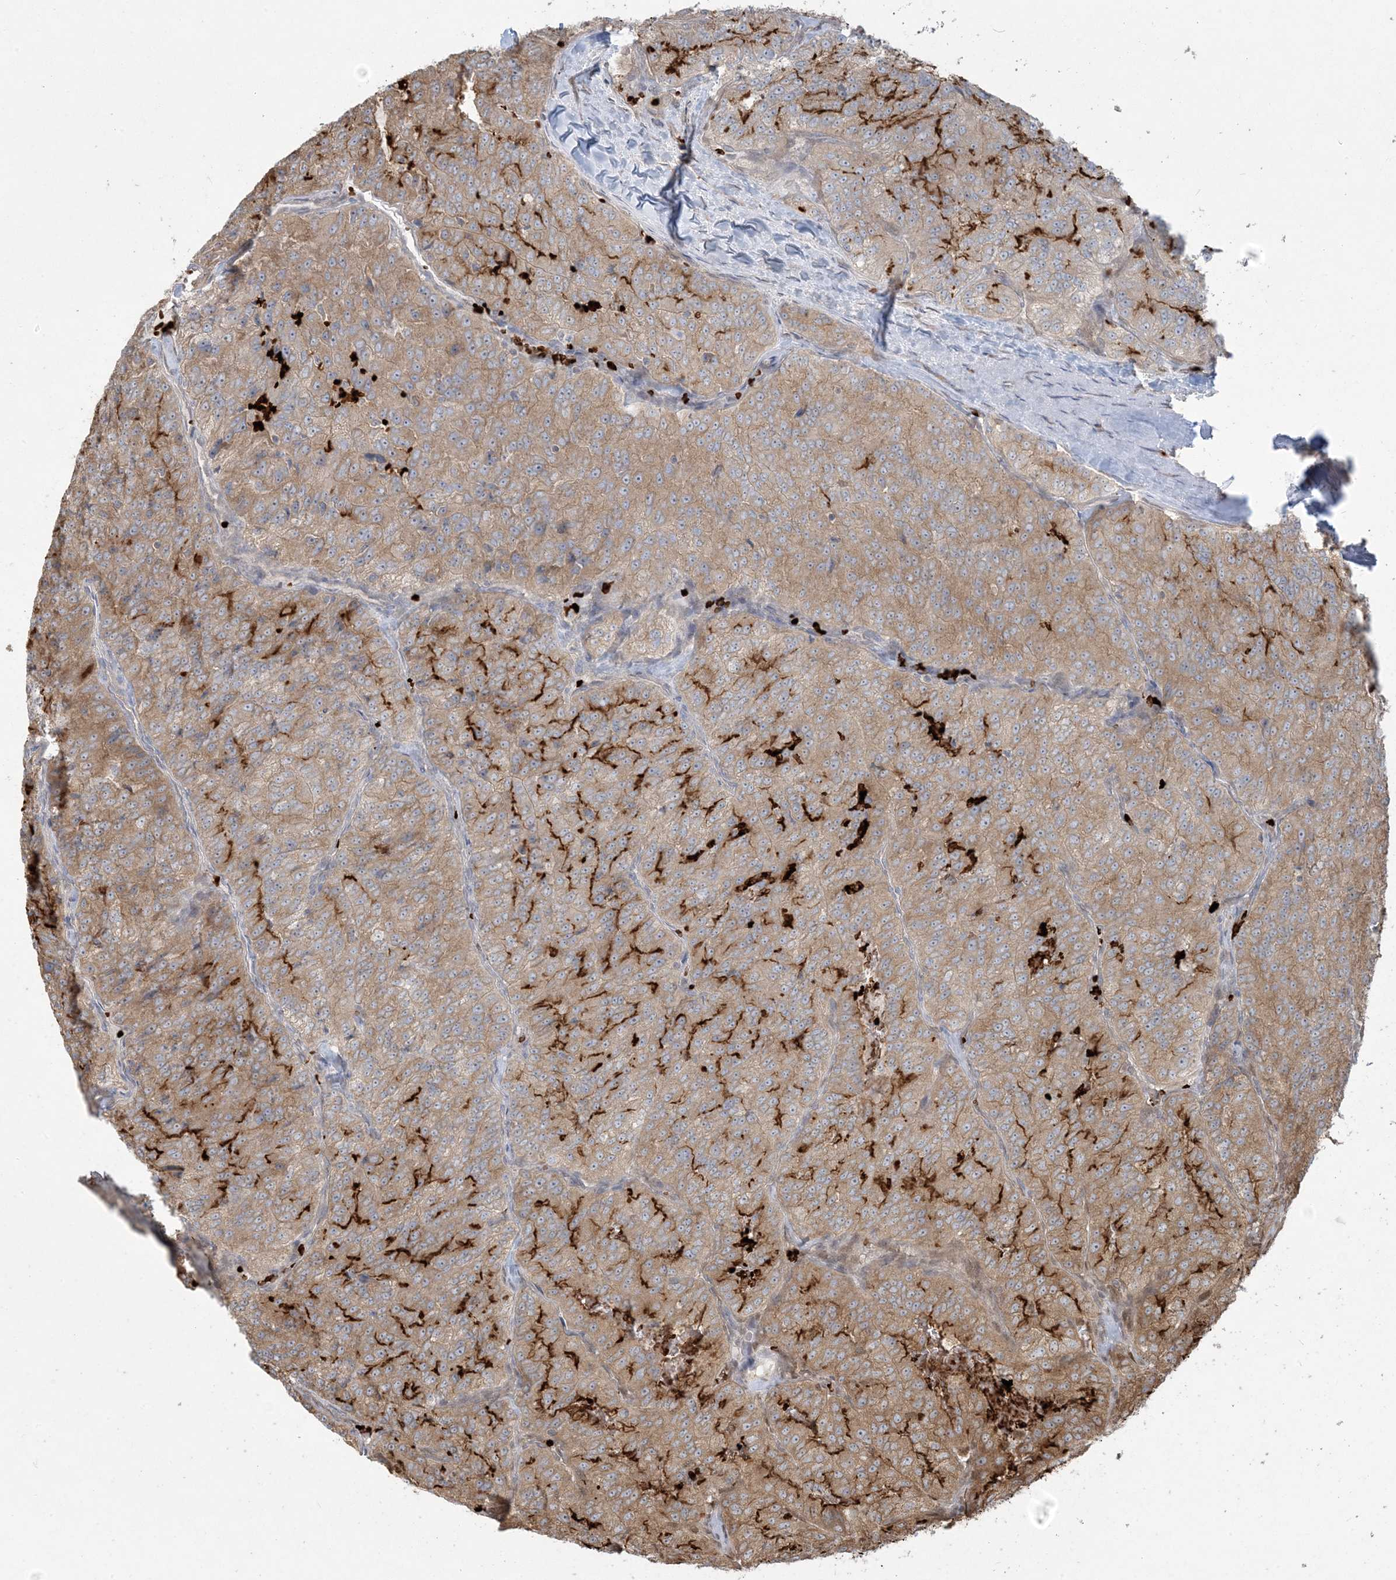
{"staining": {"intensity": "moderate", "quantity": ">75%", "location": "cytoplasmic/membranous"}, "tissue": "renal cancer", "cell_type": "Tumor cells", "image_type": "cancer", "snomed": [{"axis": "morphology", "description": "Adenocarcinoma, NOS"}, {"axis": "topography", "description": "Kidney"}], "caption": "This image exhibits immunohistochemistry (IHC) staining of human renal adenocarcinoma, with medium moderate cytoplasmic/membranous staining in about >75% of tumor cells.", "gene": "ABCF3", "patient": {"sex": "female", "age": 63}}